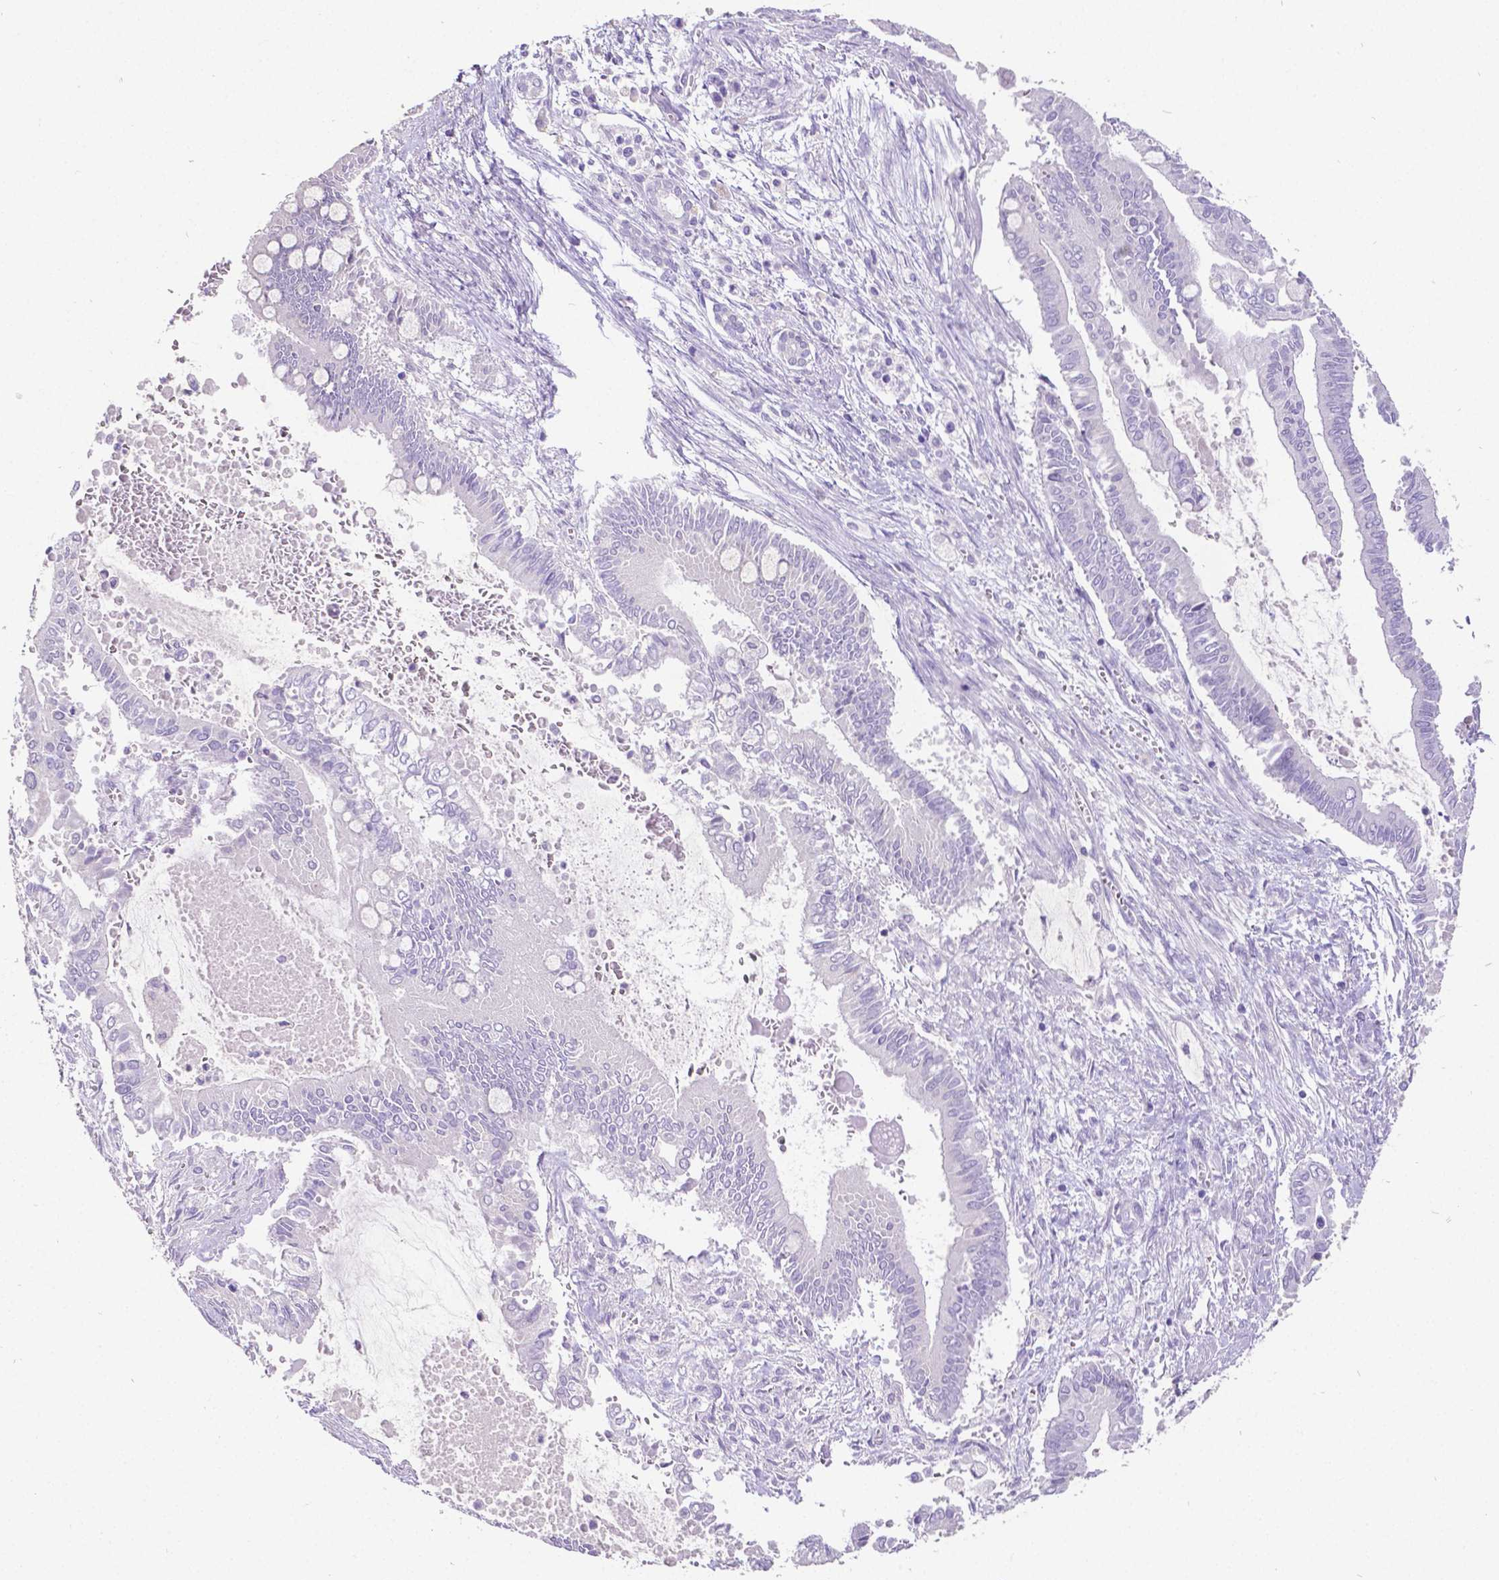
{"staining": {"intensity": "negative", "quantity": "none", "location": "none"}, "tissue": "pancreatic cancer", "cell_type": "Tumor cells", "image_type": "cancer", "snomed": [{"axis": "morphology", "description": "Adenocarcinoma, NOS"}, {"axis": "topography", "description": "Pancreas"}], "caption": "An IHC image of pancreatic cancer is shown. There is no staining in tumor cells of pancreatic cancer.", "gene": "SATB2", "patient": {"sex": "male", "age": 68}}